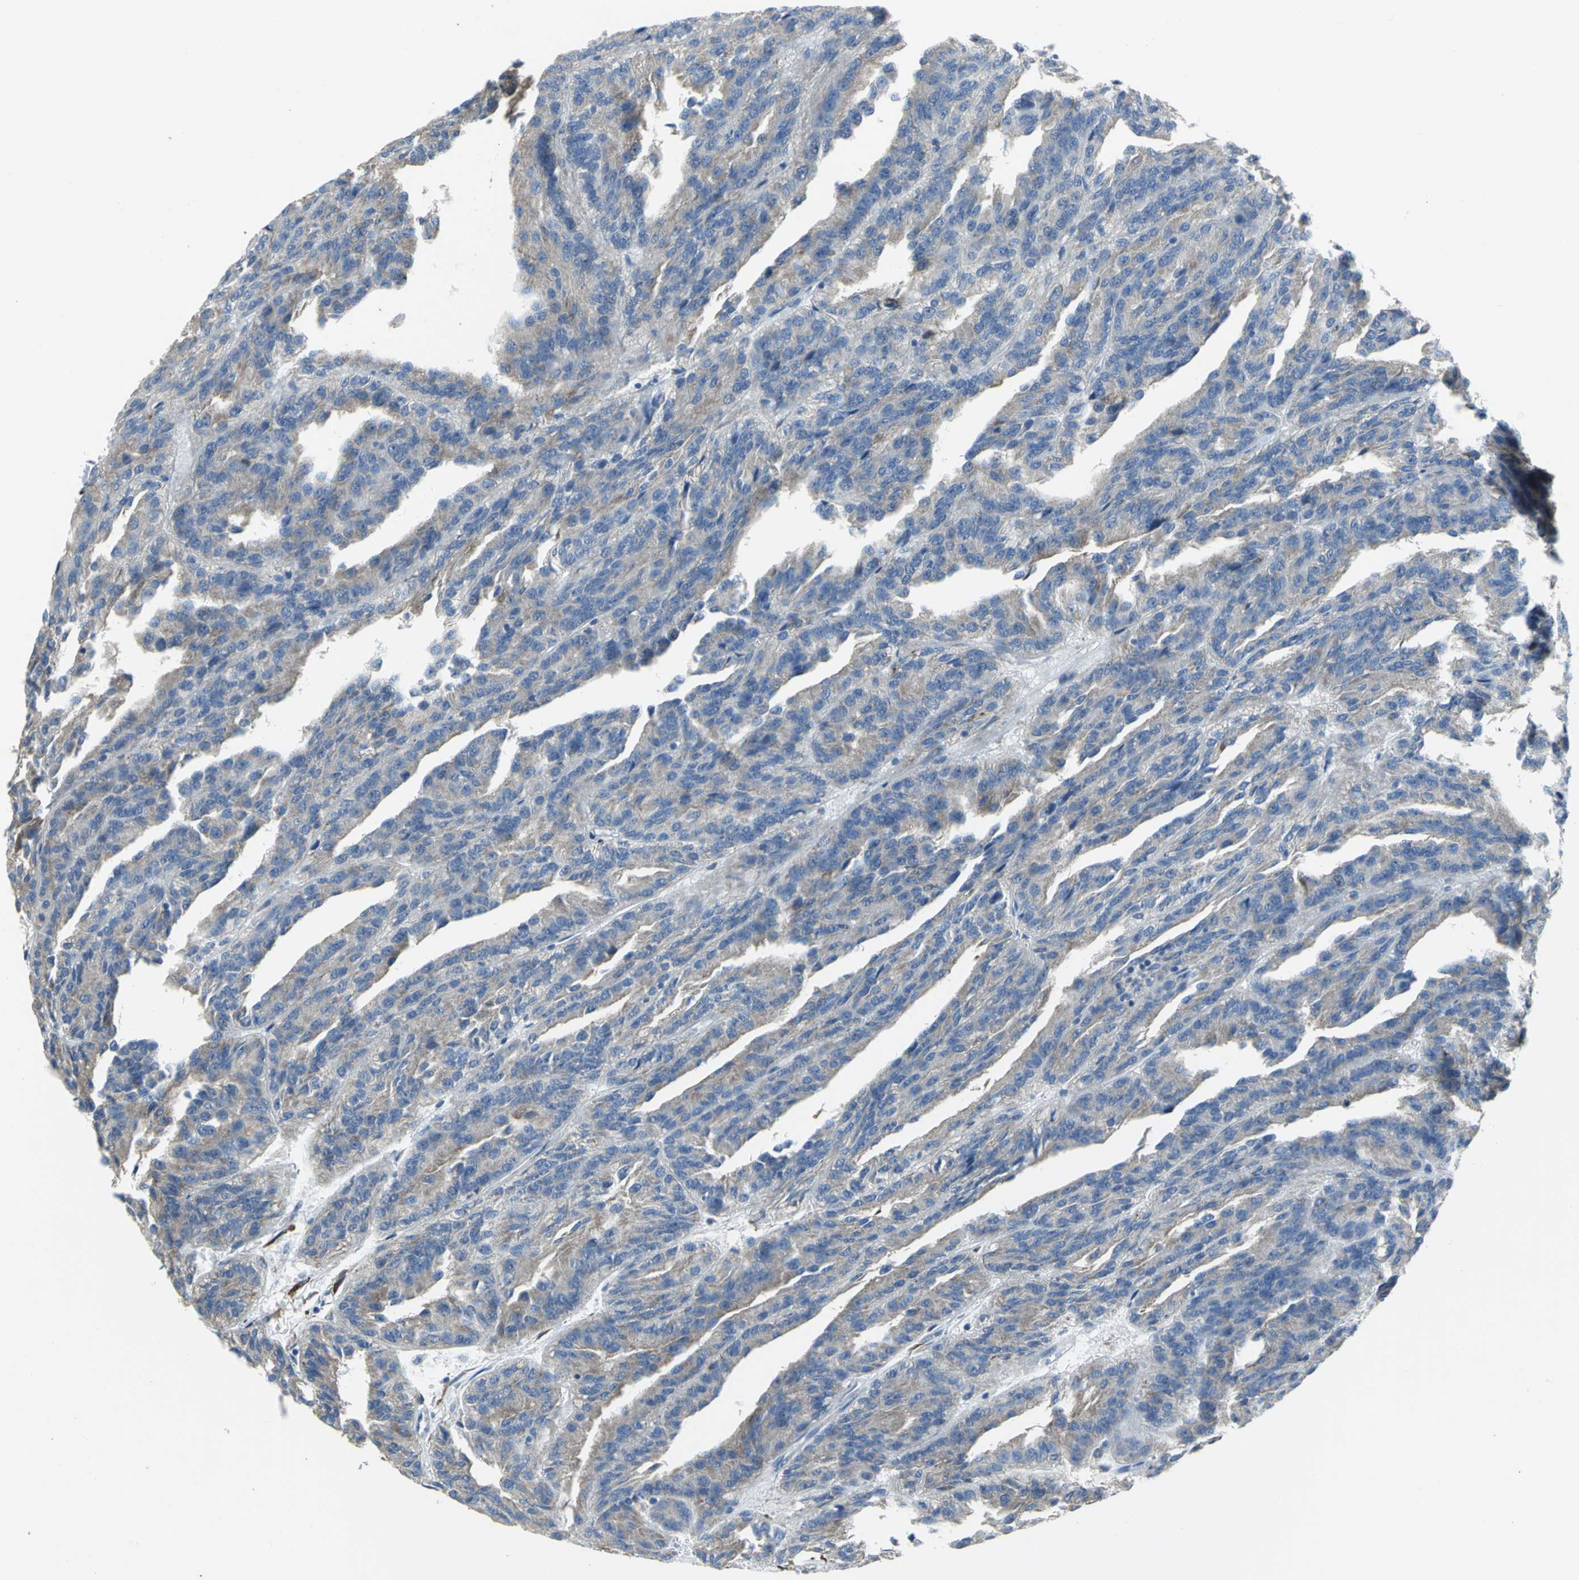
{"staining": {"intensity": "weak", "quantity": "25%-75%", "location": "cytoplasmic/membranous"}, "tissue": "renal cancer", "cell_type": "Tumor cells", "image_type": "cancer", "snomed": [{"axis": "morphology", "description": "Adenocarcinoma, NOS"}, {"axis": "topography", "description": "Kidney"}], "caption": "Immunohistochemical staining of adenocarcinoma (renal) demonstrates weak cytoplasmic/membranous protein positivity in about 25%-75% of tumor cells. (IHC, brightfield microscopy, high magnification).", "gene": "EIF5A", "patient": {"sex": "male", "age": 46}}